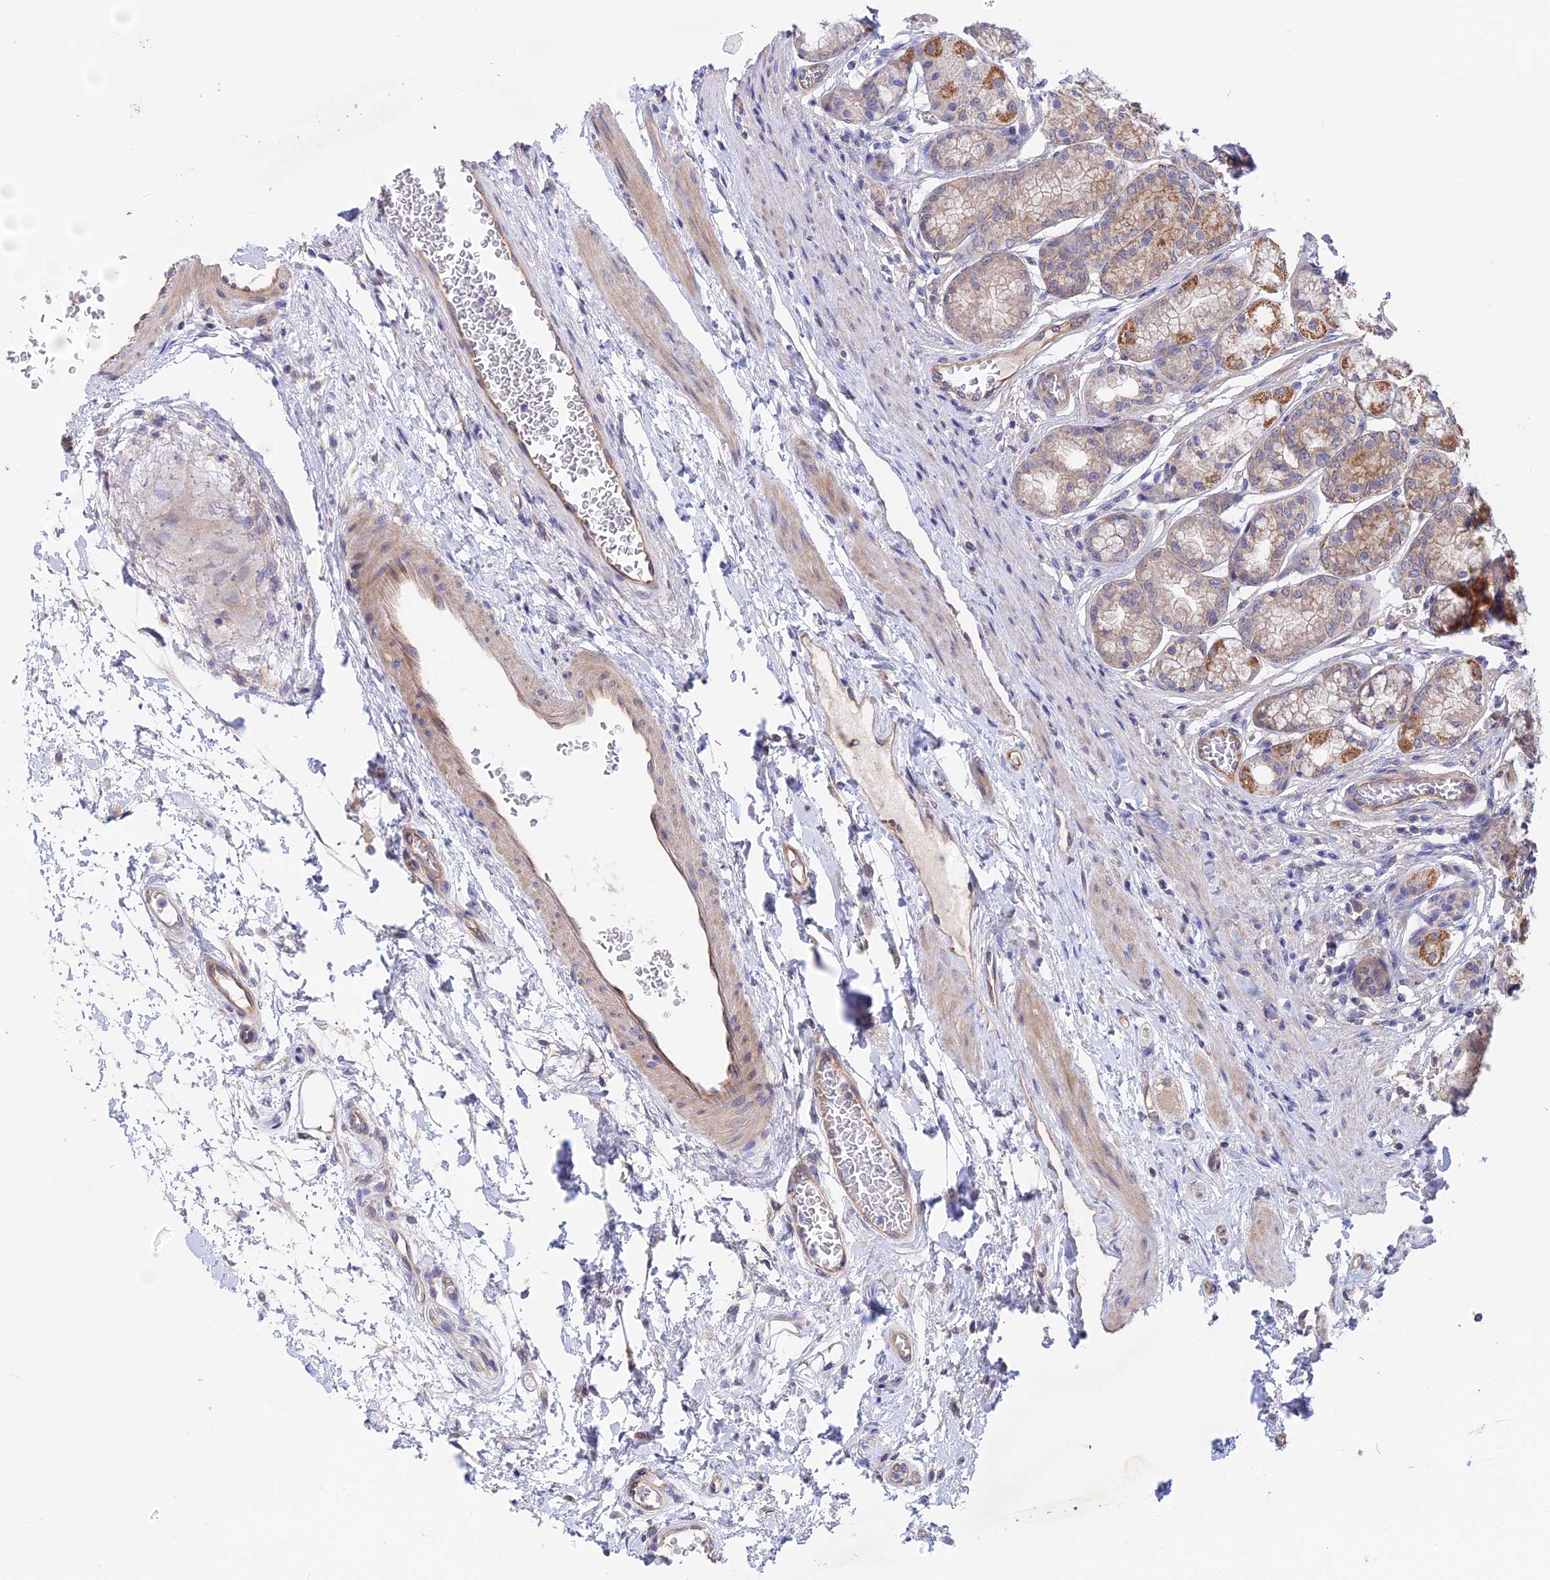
{"staining": {"intensity": "moderate", "quantity": "25%-75%", "location": "cytoplasmic/membranous"}, "tissue": "stomach", "cell_type": "Glandular cells", "image_type": "normal", "snomed": [{"axis": "morphology", "description": "Normal tissue, NOS"}, {"axis": "morphology", "description": "Adenocarcinoma, NOS"}, {"axis": "morphology", "description": "Adenocarcinoma, High grade"}, {"axis": "topography", "description": "Stomach, upper"}, {"axis": "topography", "description": "Stomach"}], "caption": "Protein positivity by immunohistochemistry (IHC) shows moderate cytoplasmic/membranous staining in about 25%-75% of glandular cells in benign stomach.", "gene": "HYCC1", "patient": {"sex": "female", "age": 65}}